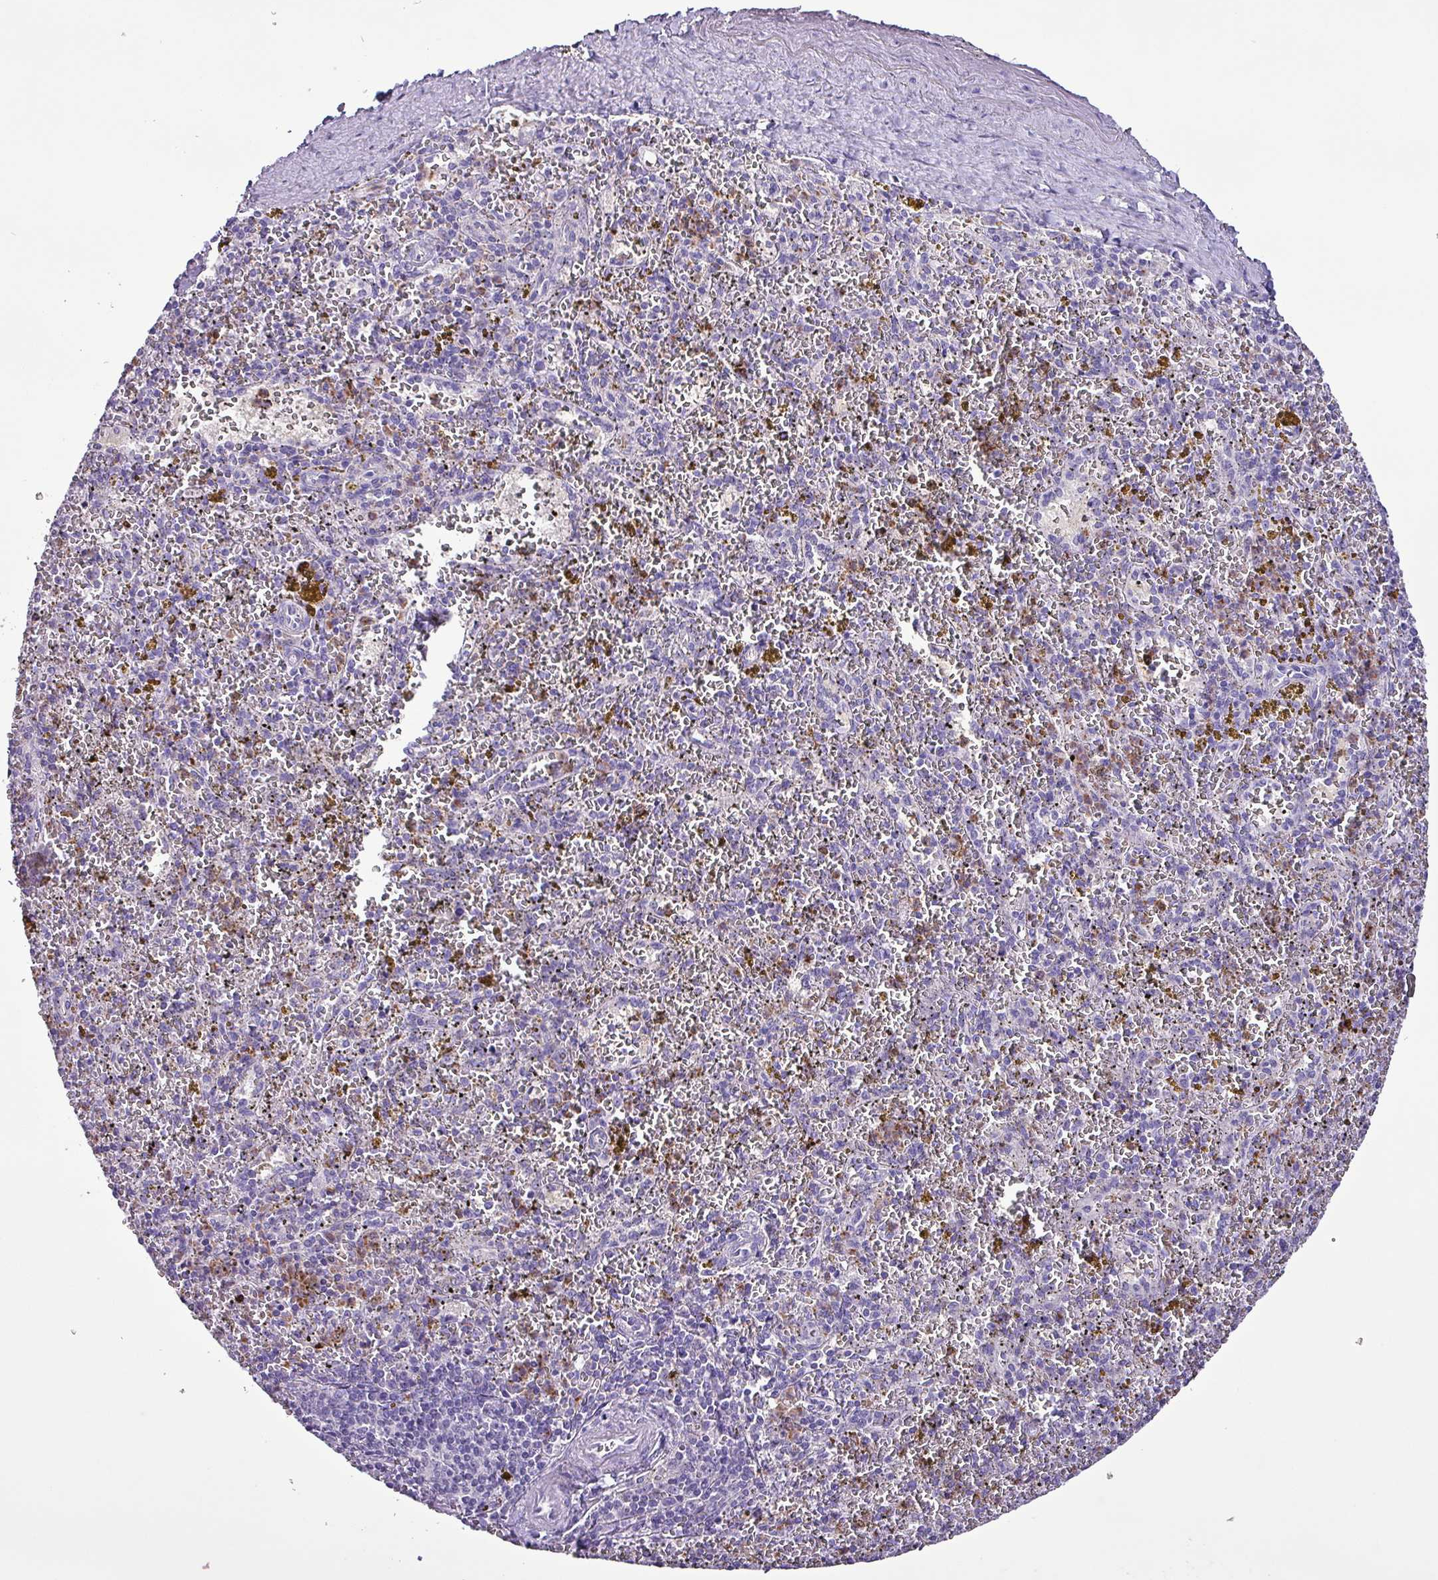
{"staining": {"intensity": "moderate", "quantity": "<25%", "location": "cytoplasmic/membranous"}, "tissue": "spleen", "cell_type": "Cells in red pulp", "image_type": "normal", "snomed": [{"axis": "morphology", "description": "Normal tissue, NOS"}, {"axis": "topography", "description": "Spleen"}], "caption": "Protein staining of benign spleen demonstrates moderate cytoplasmic/membranous expression in approximately <25% of cells in red pulp. (DAB IHC with brightfield microscopy, high magnification).", "gene": "HPR", "patient": {"sex": "male", "age": 57}}